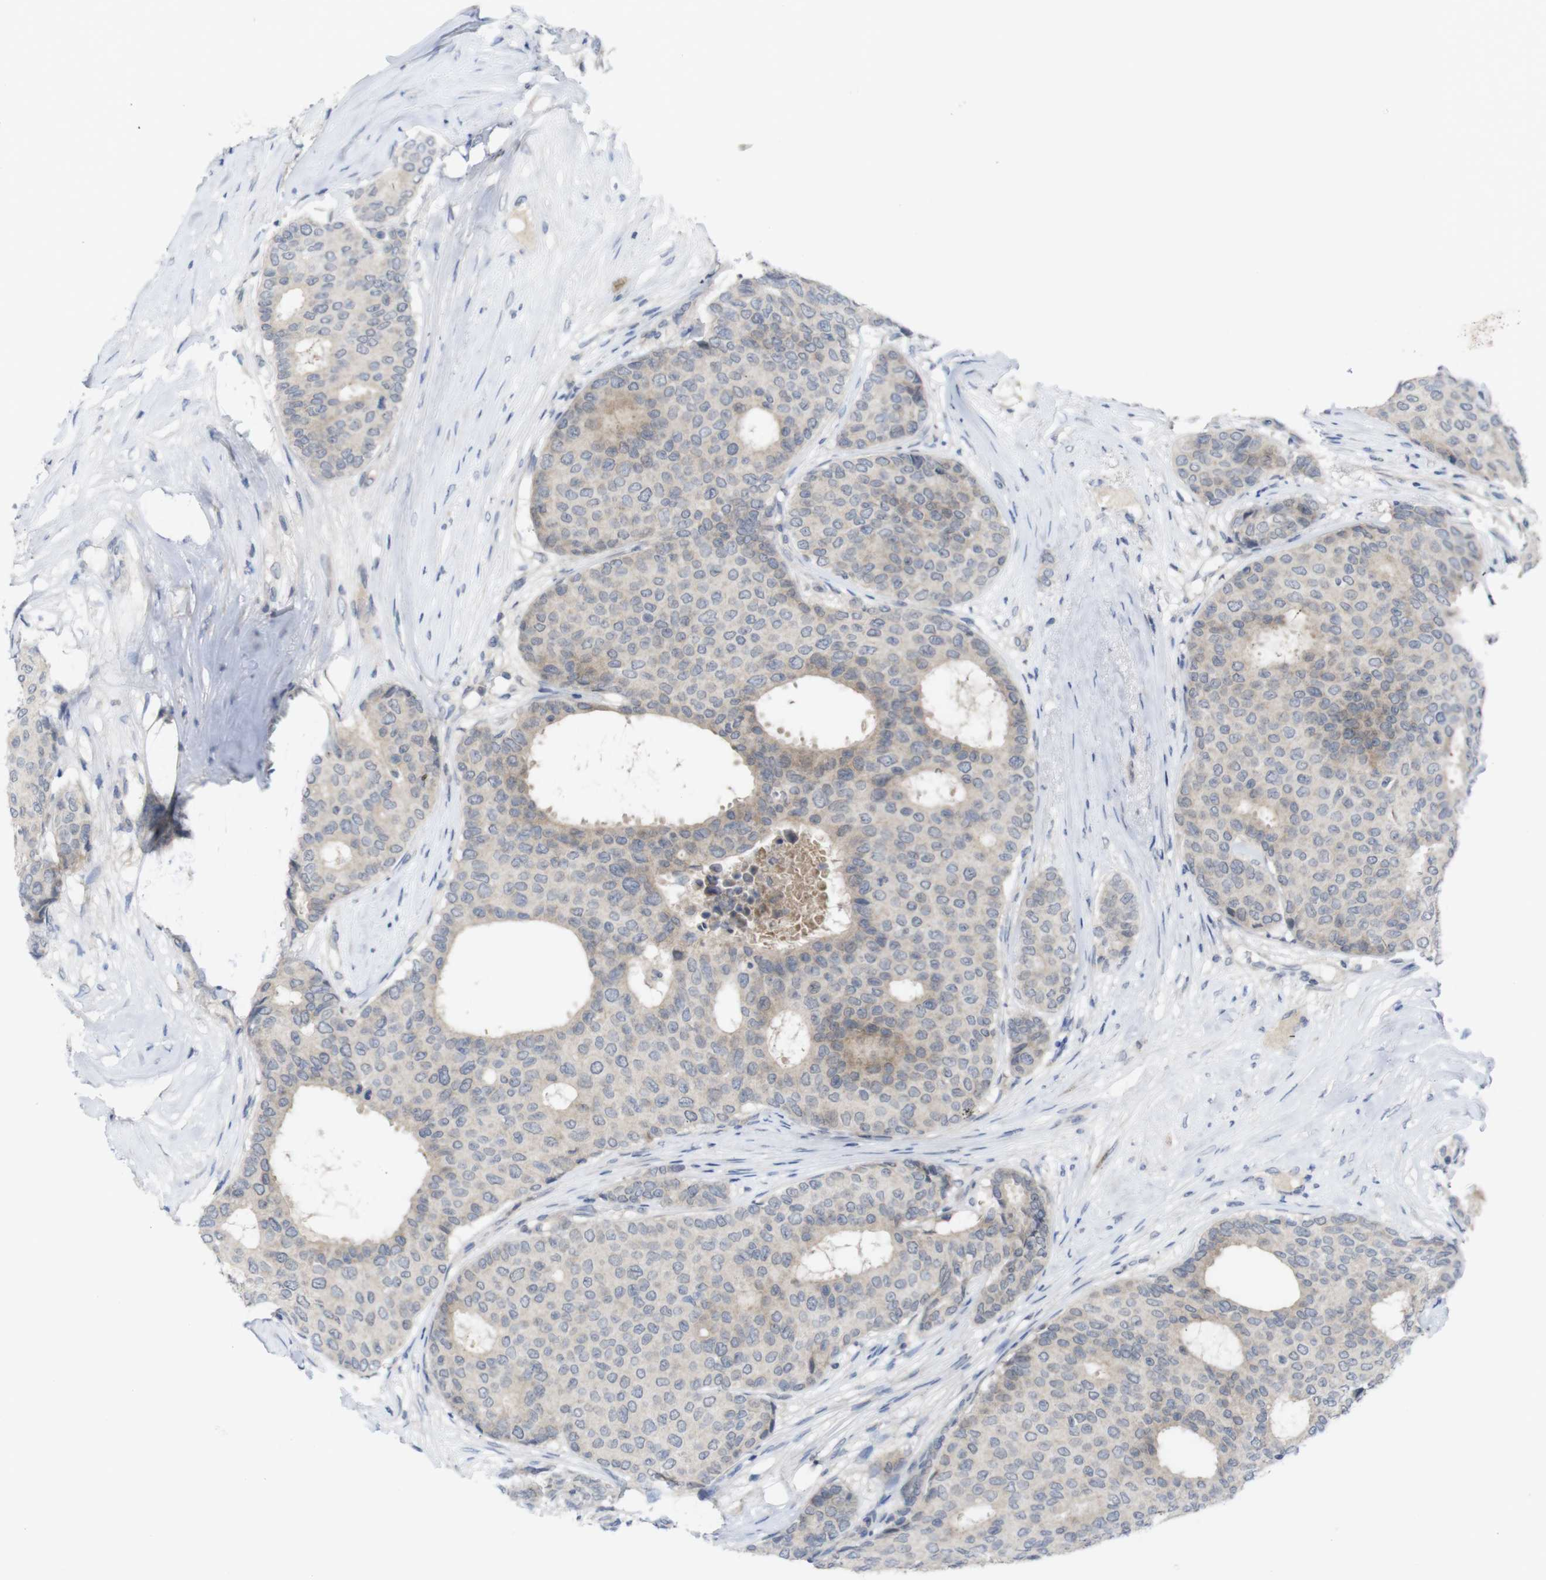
{"staining": {"intensity": "weak", "quantity": "25%-75%", "location": "cytoplasmic/membranous"}, "tissue": "breast cancer", "cell_type": "Tumor cells", "image_type": "cancer", "snomed": [{"axis": "morphology", "description": "Duct carcinoma"}, {"axis": "topography", "description": "Breast"}], "caption": "Brown immunohistochemical staining in breast cancer (invasive ductal carcinoma) exhibits weak cytoplasmic/membranous staining in approximately 25%-75% of tumor cells. (Brightfield microscopy of DAB IHC at high magnification).", "gene": "SLAMF7", "patient": {"sex": "female", "age": 75}}